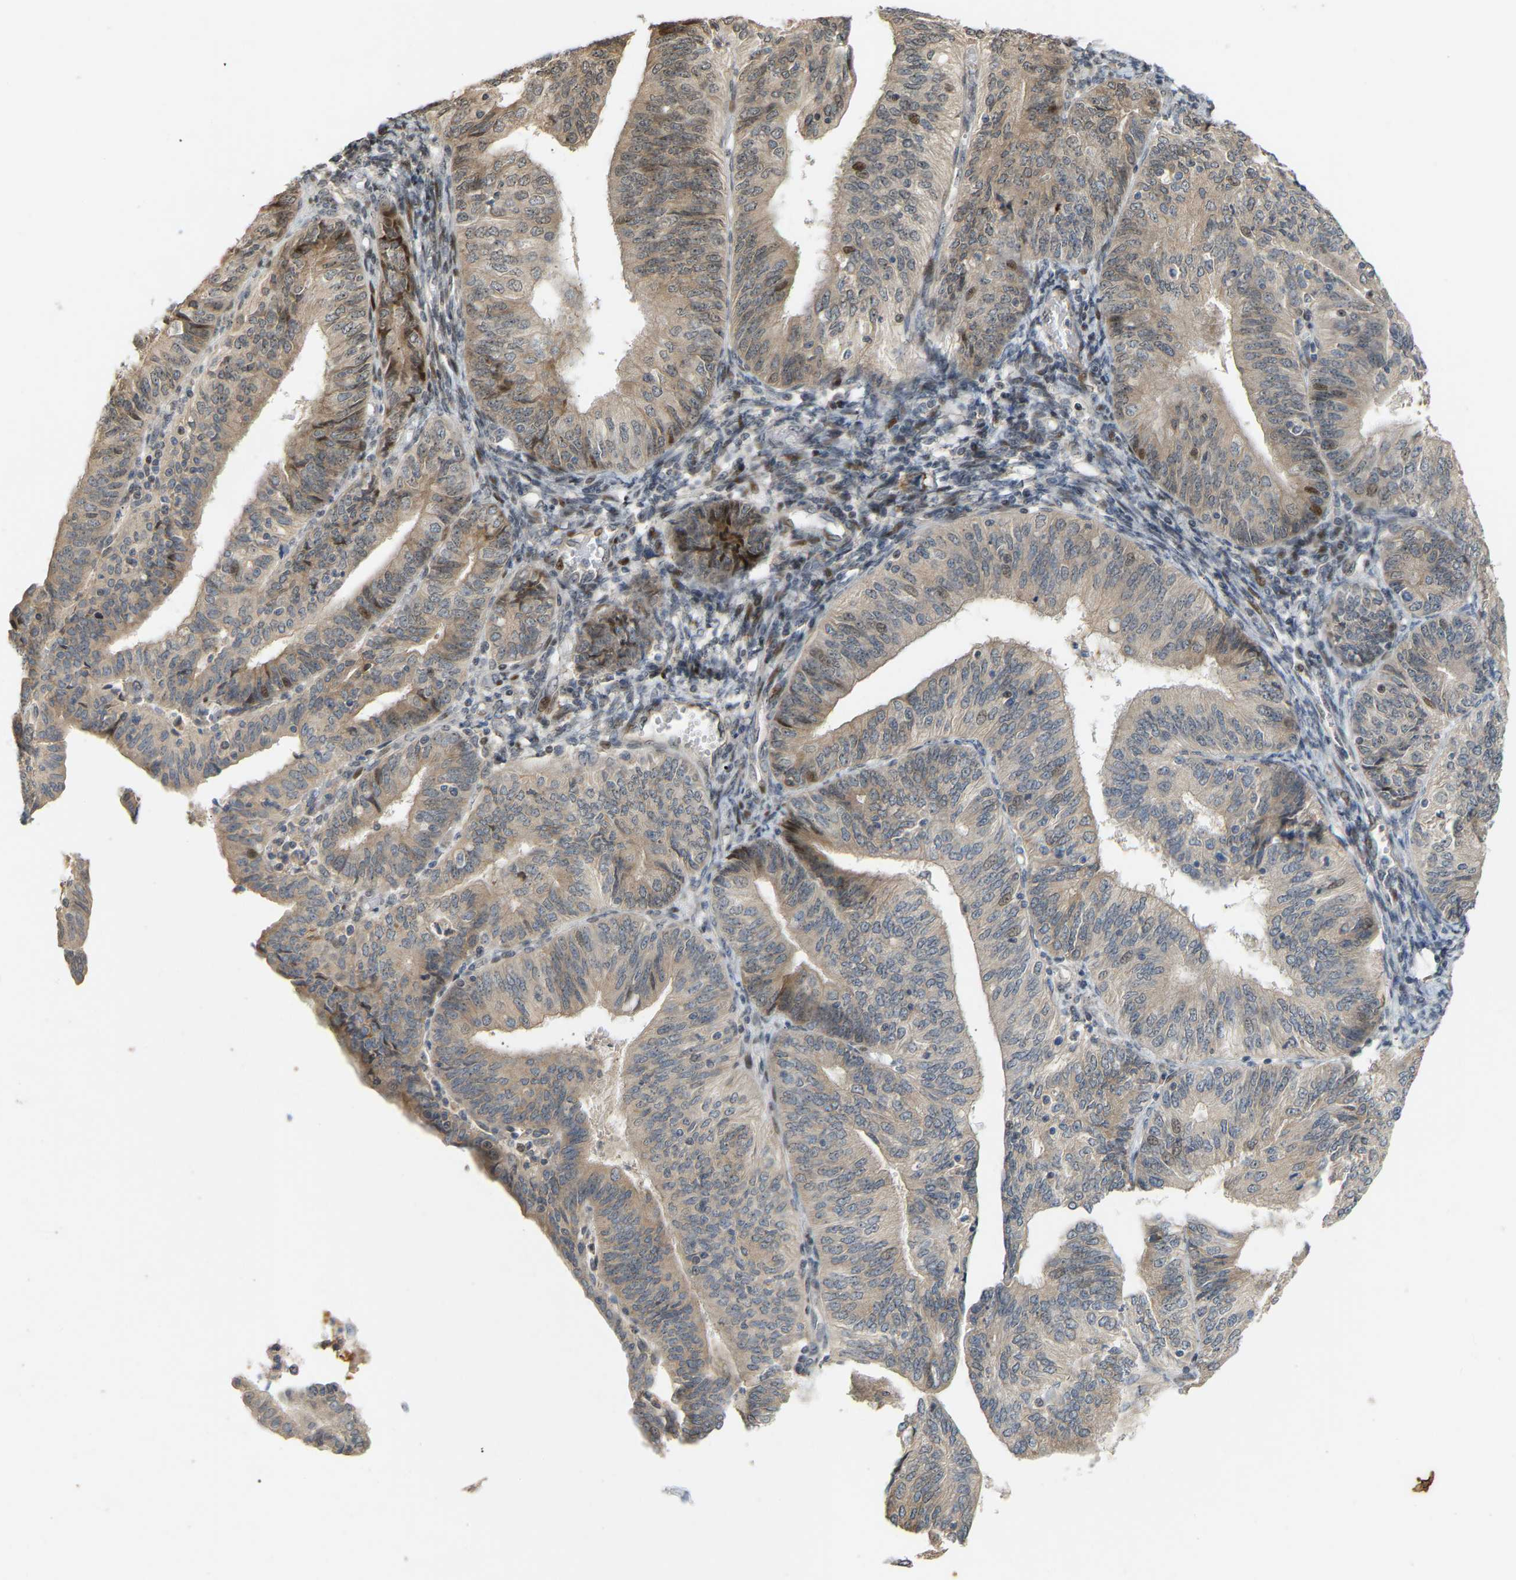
{"staining": {"intensity": "moderate", "quantity": "<25%", "location": "cytoplasmic/membranous,nuclear"}, "tissue": "endometrial cancer", "cell_type": "Tumor cells", "image_type": "cancer", "snomed": [{"axis": "morphology", "description": "Adenocarcinoma, NOS"}, {"axis": "topography", "description": "Endometrium"}], "caption": "An immunohistochemistry micrograph of neoplastic tissue is shown. Protein staining in brown highlights moderate cytoplasmic/membranous and nuclear positivity in adenocarcinoma (endometrial) within tumor cells.", "gene": "PTPN4", "patient": {"sex": "female", "age": 58}}